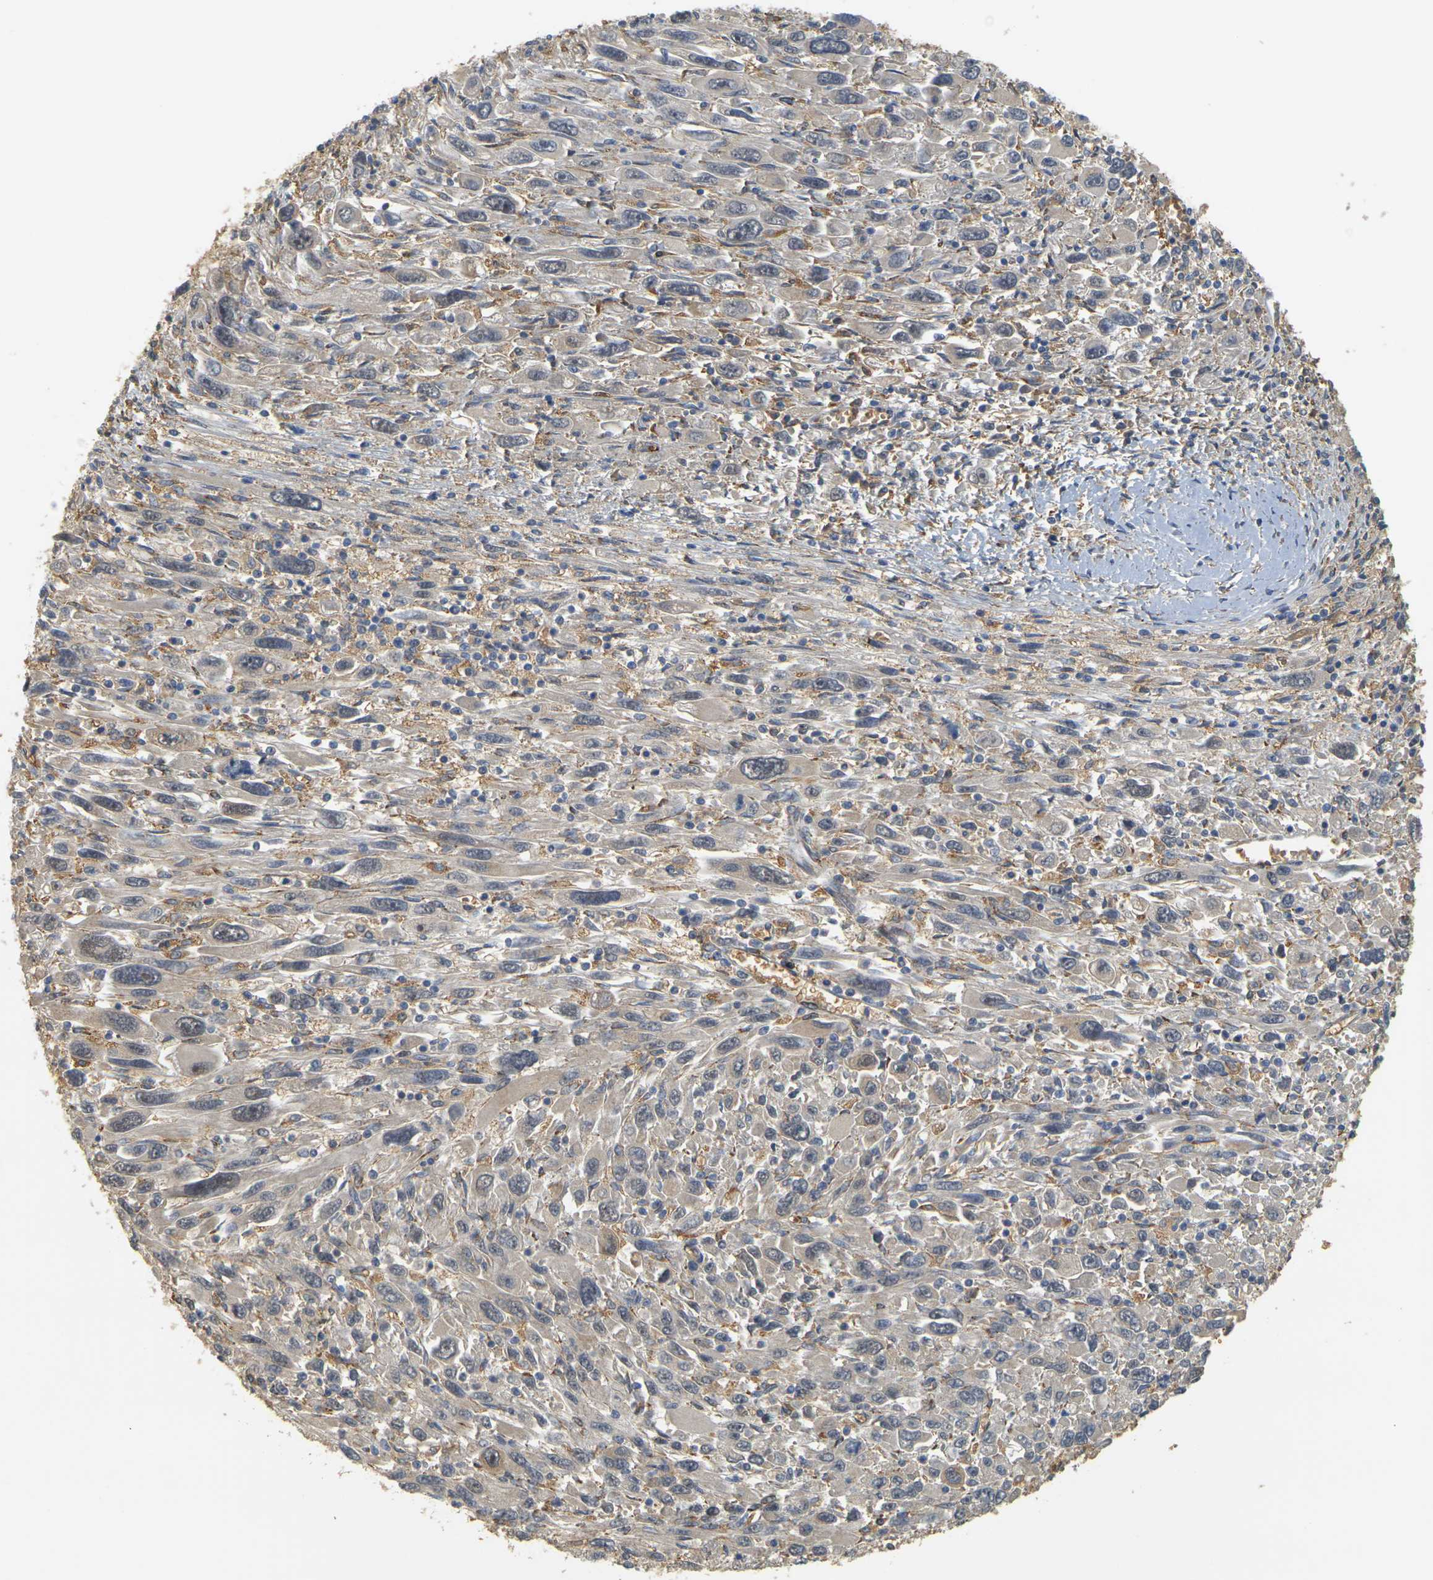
{"staining": {"intensity": "weak", "quantity": "<25%", "location": "cytoplasmic/membranous"}, "tissue": "melanoma", "cell_type": "Tumor cells", "image_type": "cancer", "snomed": [{"axis": "morphology", "description": "Malignant melanoma, Metastatic site"}, {"axis": "topography", "description": "Skin"}], "caption": "The immunohistochemistry image has no significant positivity in tumor cells of malignant melanoma (metastatic site) tissue.", "gene": "MEGF9", "patient": {"sex": "female", "age": 56}}